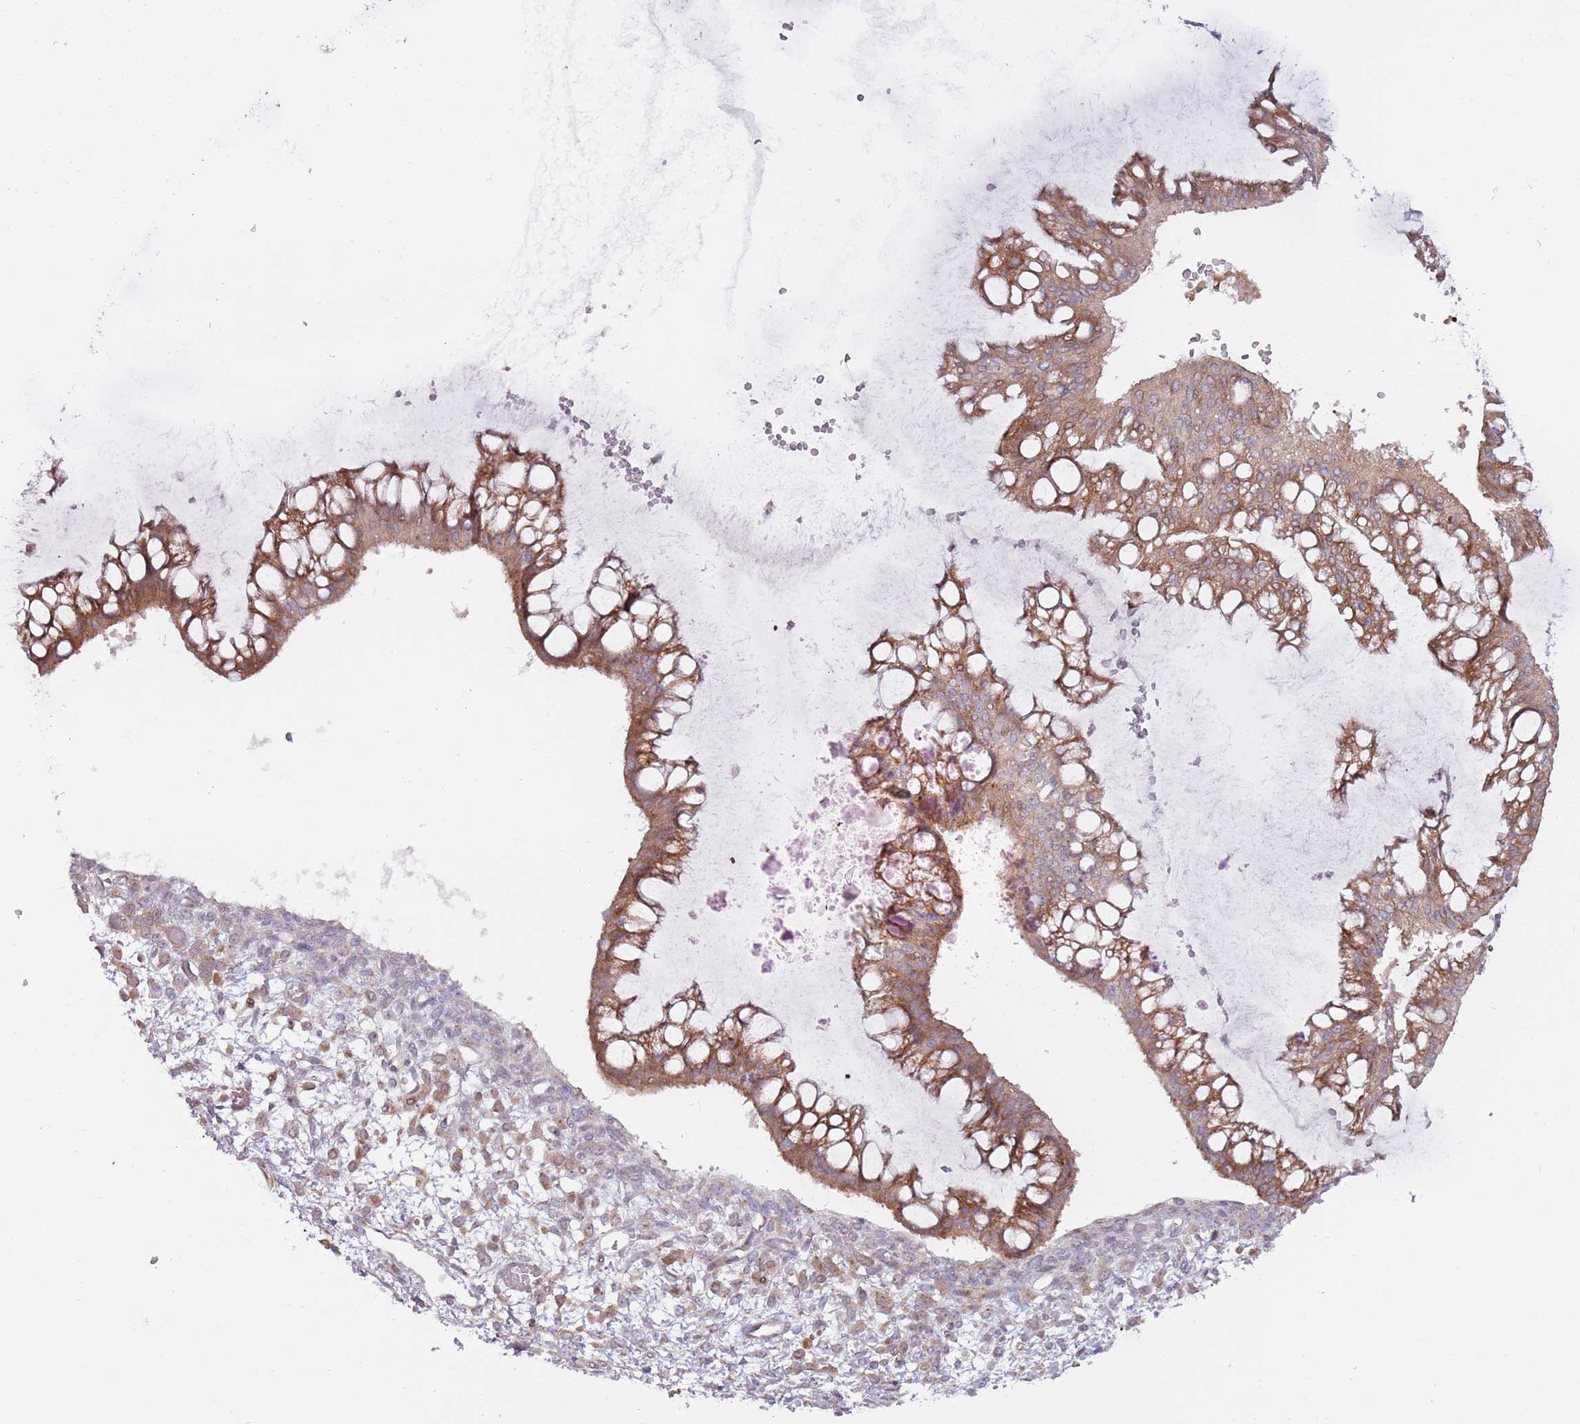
{"staining": {"intensity": "moderate", "quantity": ">75%", "location": "cytoplasmic/membranous"}, "tissue": "ovarian cancer", "cell_type": "Tumor cells", "image_type": "cancer", "snomed": [{"axis": "morphology", "description": "Cystadenocarcinoma, mucinous, NOS"}, {"axis": "topography", "description": "Ovary"}], "caption": "Immunohistochemistry (DAB) staining of ovarian mucinous cystadenocarcinoma shows moderate cytoplasmic/membranous protein expression in approximately >75% of tumor cells. Using DAB (brown) and hematoxylin (blue) stains, captured at high magnification using brightfield microscopy.", "gene": "CCDC150", "patient": {"sex": "female", "age": 73}}